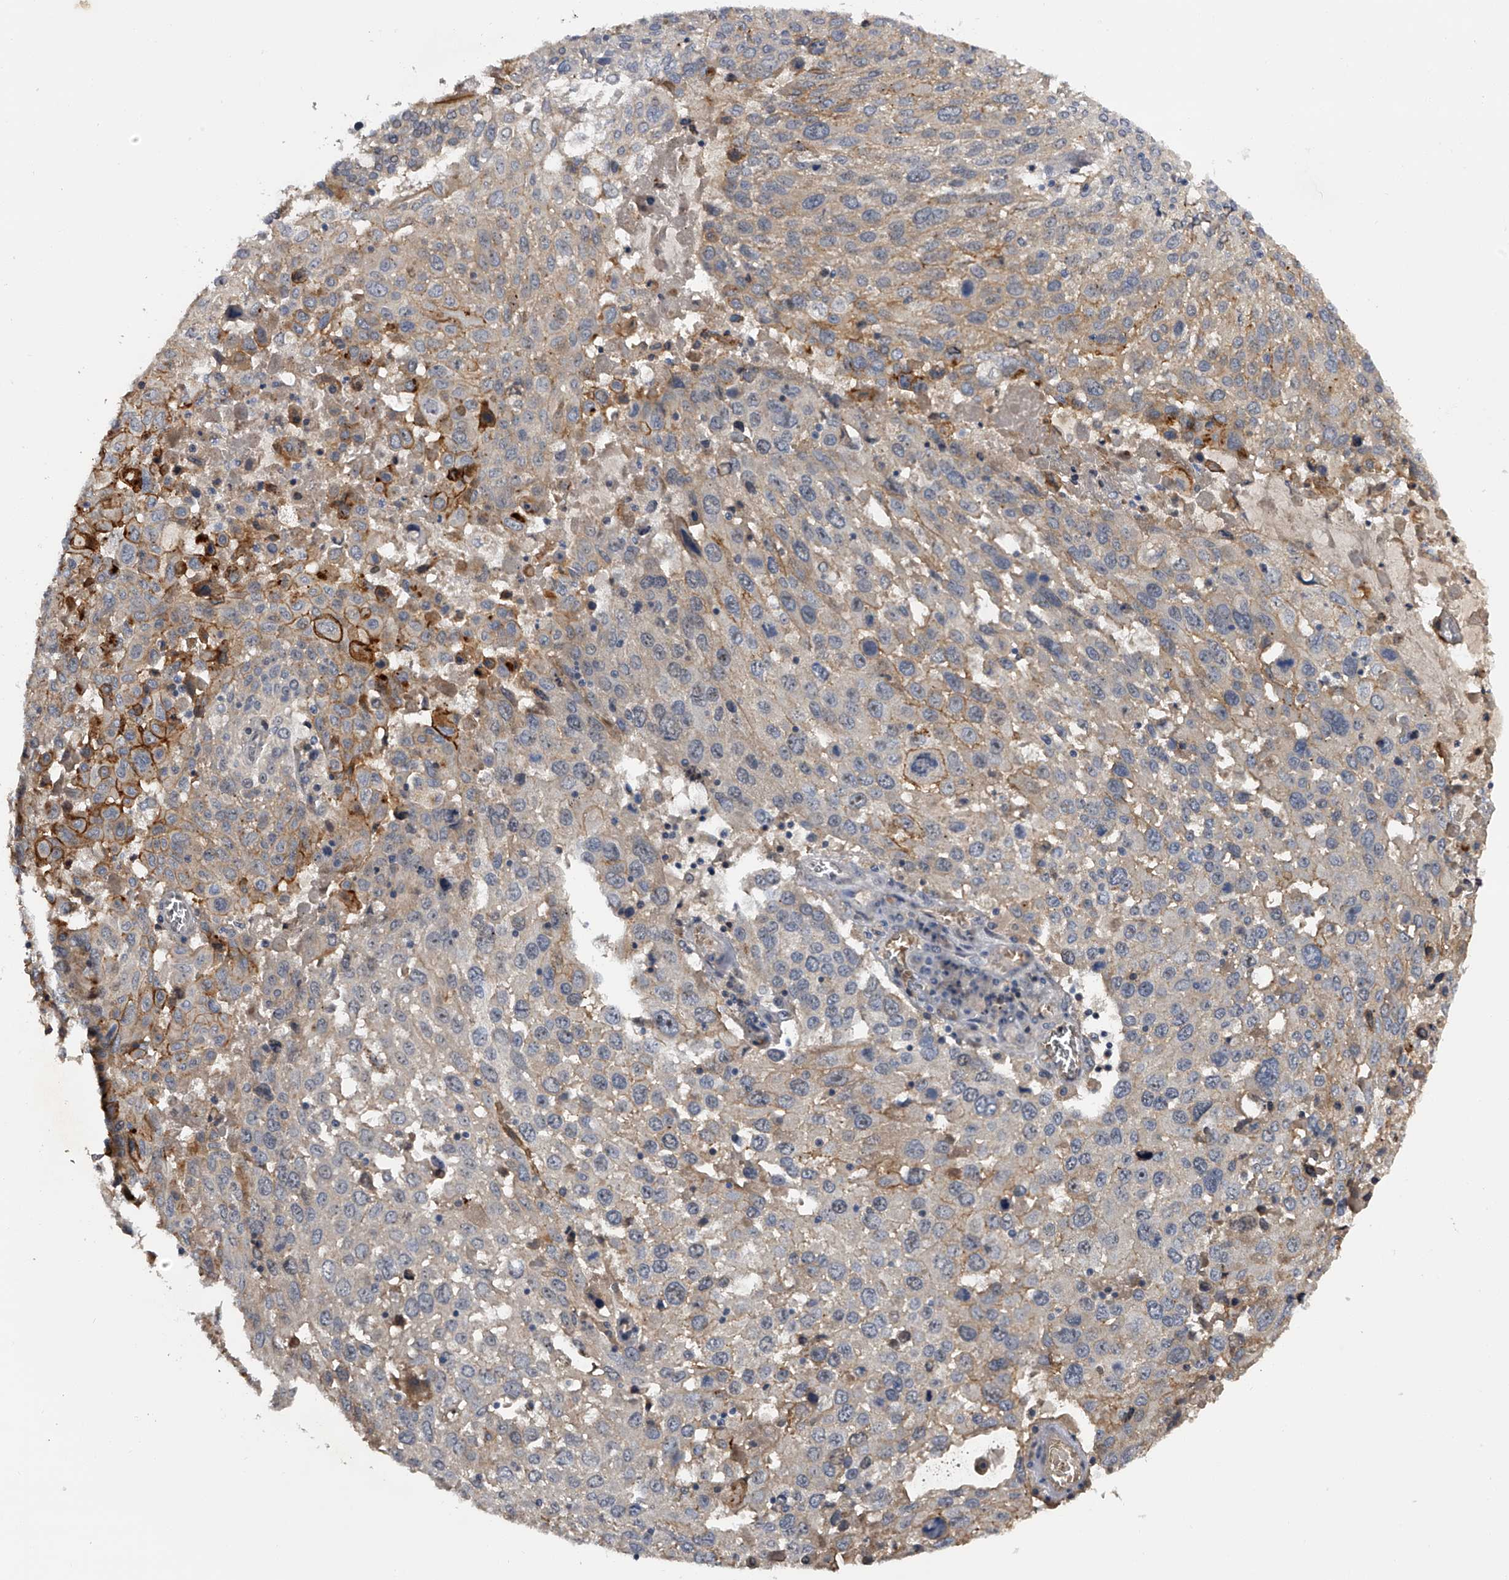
{"staining": {"intensity": "moderate", "quantity": "<25%", "location": "cytoplasmic/membranous"}, "tissue": "lung cancer", "cell_type": "Tumor cells", "image_type": "cancer", "snomed": [{"axis": "morphology", "description": "Squamous cell carcinoma, NOS"}, {"axis": "topography", "description": "Lung"}], "caption": "Lung squamous cell carcinoma stained with immunohistochemistry reveals moderate cytoplasmic/membranous staining in about <25% of tumor cells. The protein of interest is shown in brown color, while the nuclei are stained blue.", "gene": "MDN1", "patient": {"sex": "male", "age": 65}}